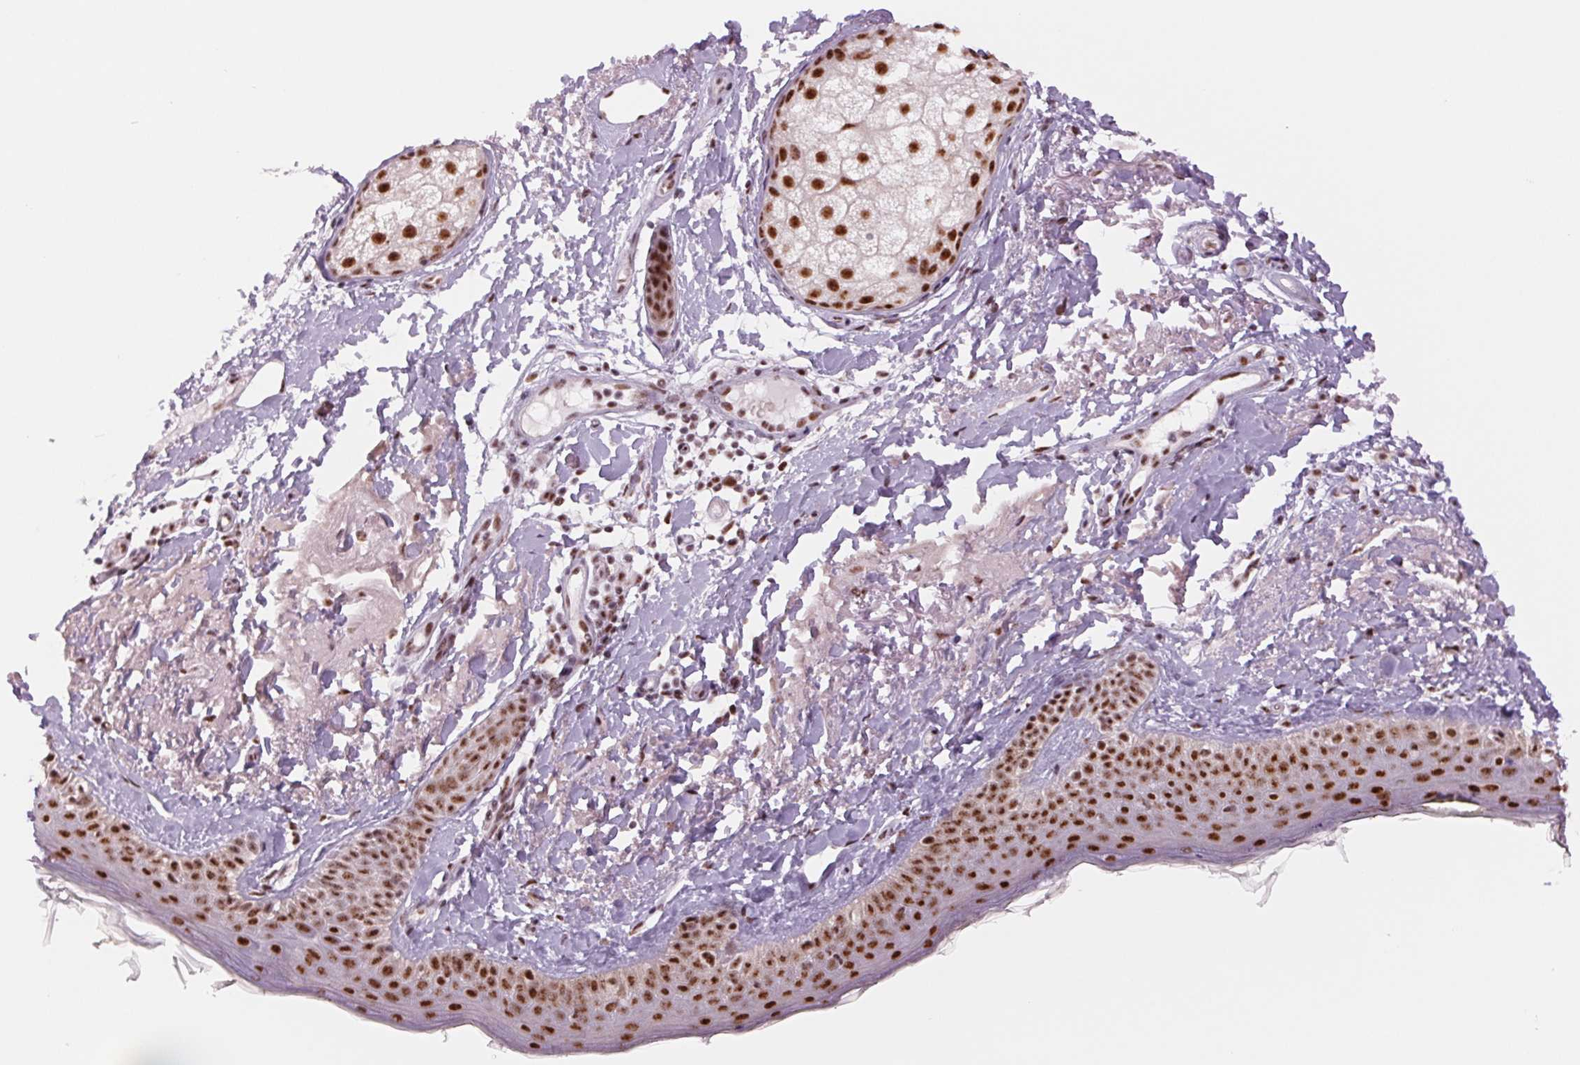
{"staining": {"intensity": "moderate", "quantity": "25%-75%", "location": "cytoplasmic/membranous,nuclear"}, "tissue": "skin", "cell_type": "Fibroblasts", "image_type": "normal", "snomed": [{"axis": "morphology", "description": "Normal tissue, NOS"}, {"axis": "topography", "description": "Skin"}], "caption": "Immunohistochemistry image of normal human skin stained for a protein (brown), which reveals medium levels of moderate cytoplasmic/membranous,nuclear positivity in approximately 25%-75% of fibroblasts.", "gene": "ZC3H14", "patient": {"sex": "male", "age": 73}}